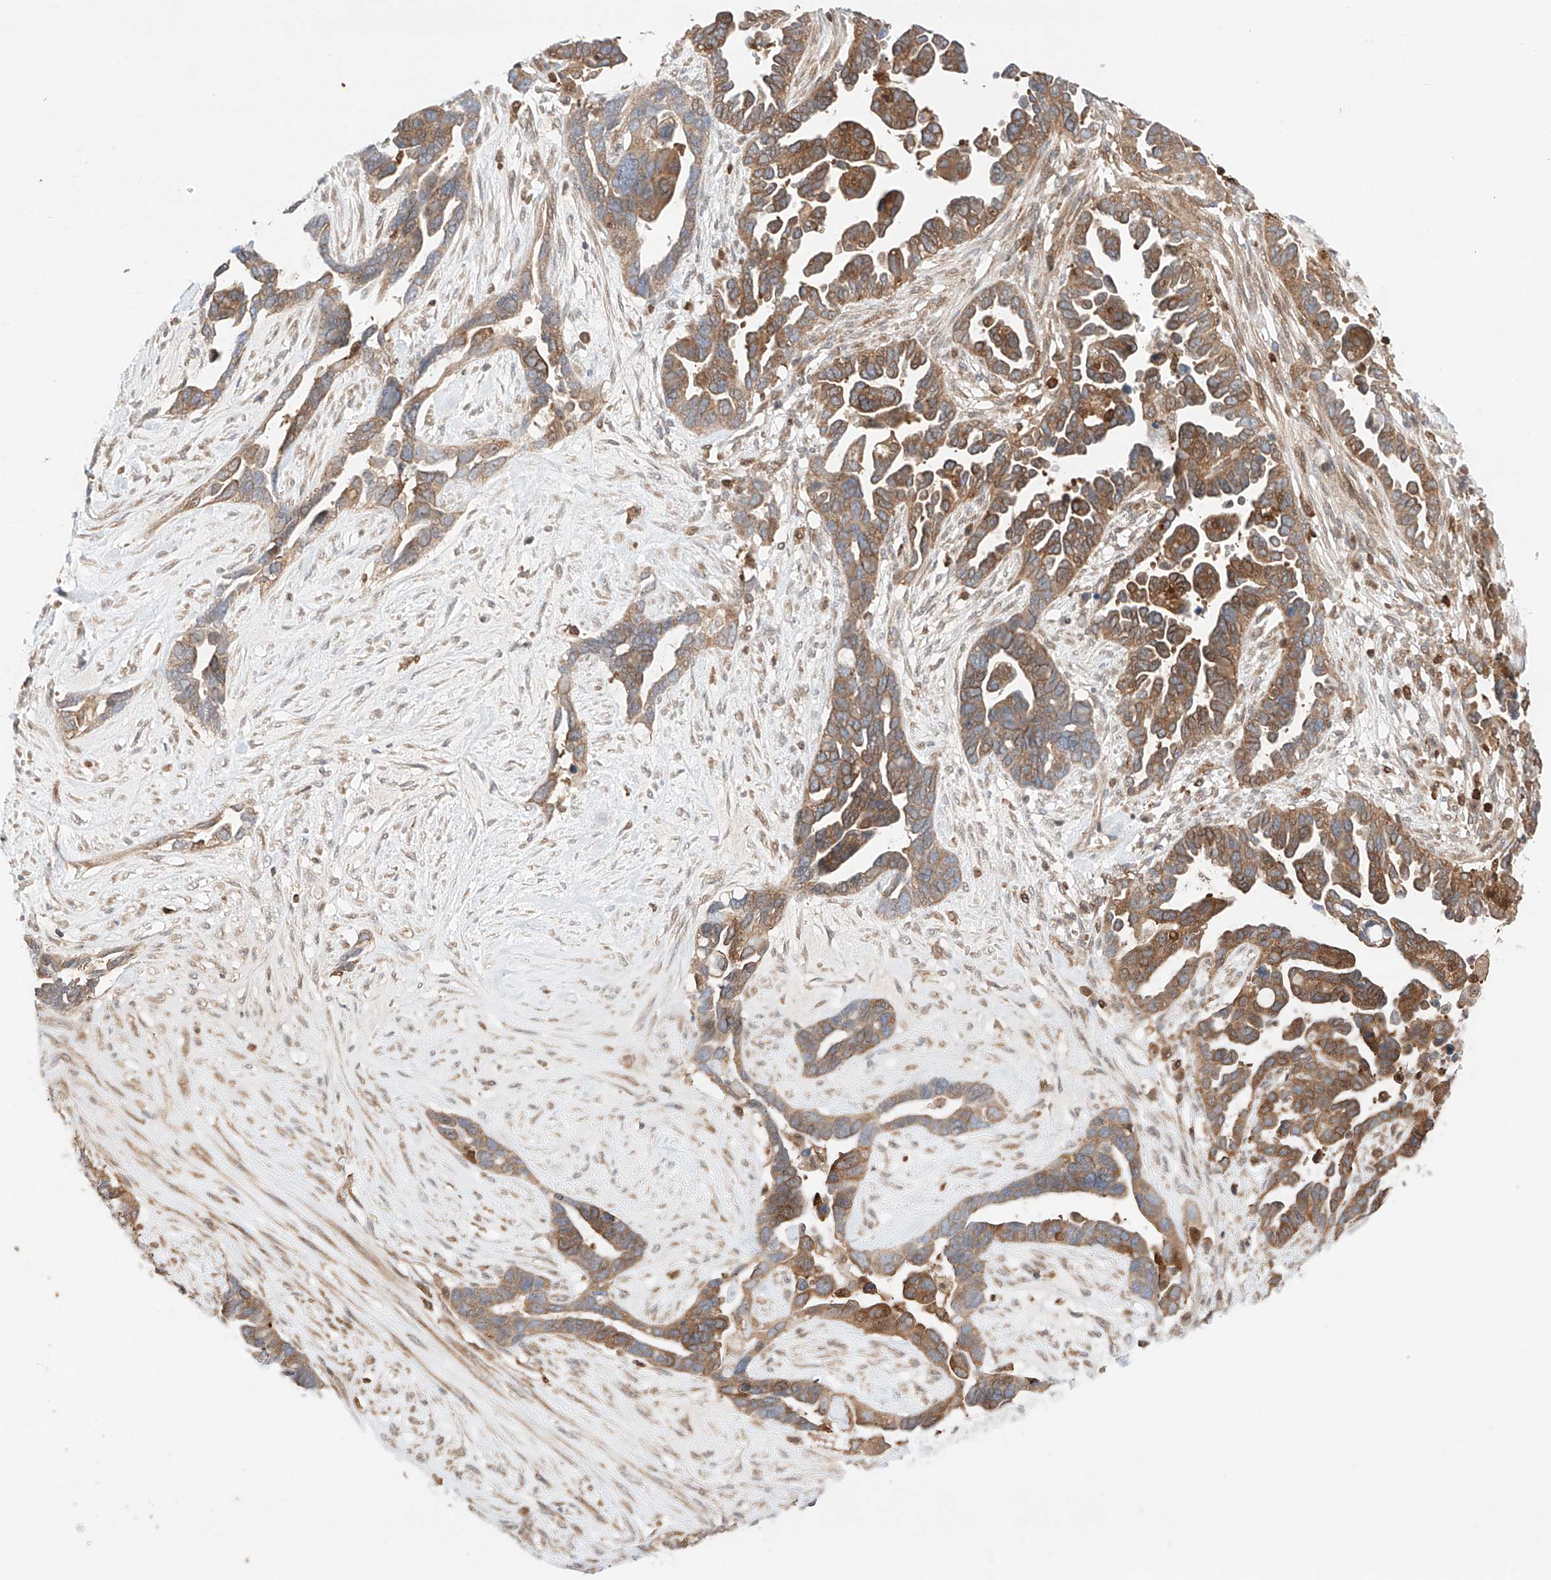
{"staining": {"intensity": "moderate", "quantity": ">75%", "location": "cytoplasmic/membranous"}, "tissue": "ovarian cancer", "cell_type": "Tumor cells", "image_type": "cancer", "snomed": [{"axis": "morphology", "description": "Cystadenocarcinoma, serous, NOS"}, {"axis": "topography", "description": "Ovary"}], "caption": "Moderate cytoplasmic/membranous staining for a protein is seen in approximately >75% of tumor cells of ovarian serous cystadenocarcinoma using IHC.", "gene": "IGSF22", "patient": {"sex": "female", "age": 54}}